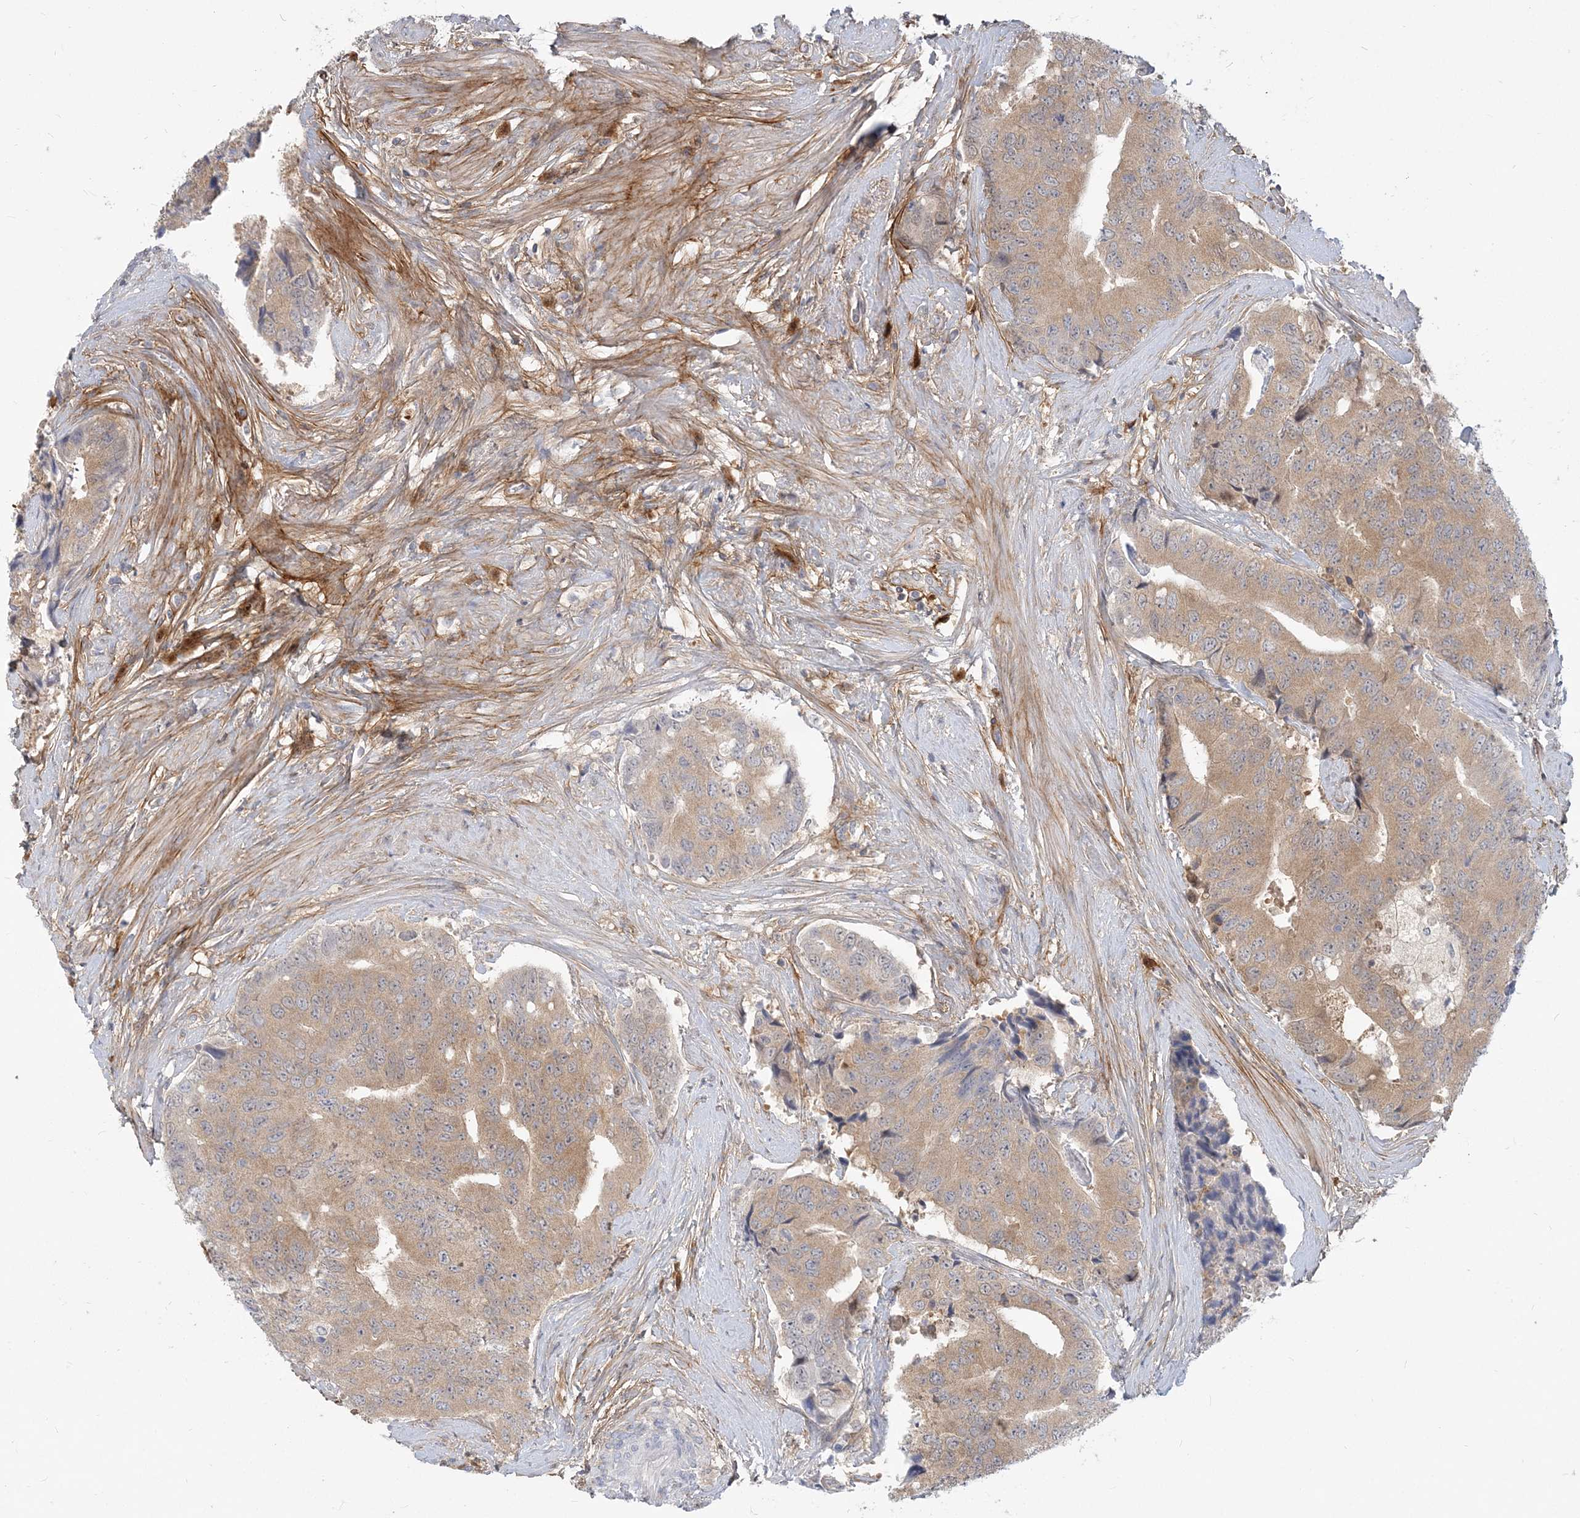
{"staining": {"intensity": "moderate", "quantity": ">75%", "location": "cytoplasmic/membranous"}, "tissue": "prostate cancer", "cell_type": "Tumor cells", "image_type": "cancer", "snomed": [{"axis": "morphology", "description": "Adenocarcinoma, High grade"}, {"axis": "topography", "description": "Prostate"}], "caption": "A medium amount of moderate cytoplasmic/membranous staining is seen in about >75% of tumor cells in prostate cancer (high-grade adenocarcinoma) tissue.", "gene": "GMPPA", "patient": {"sex": "male", "age": 70}}